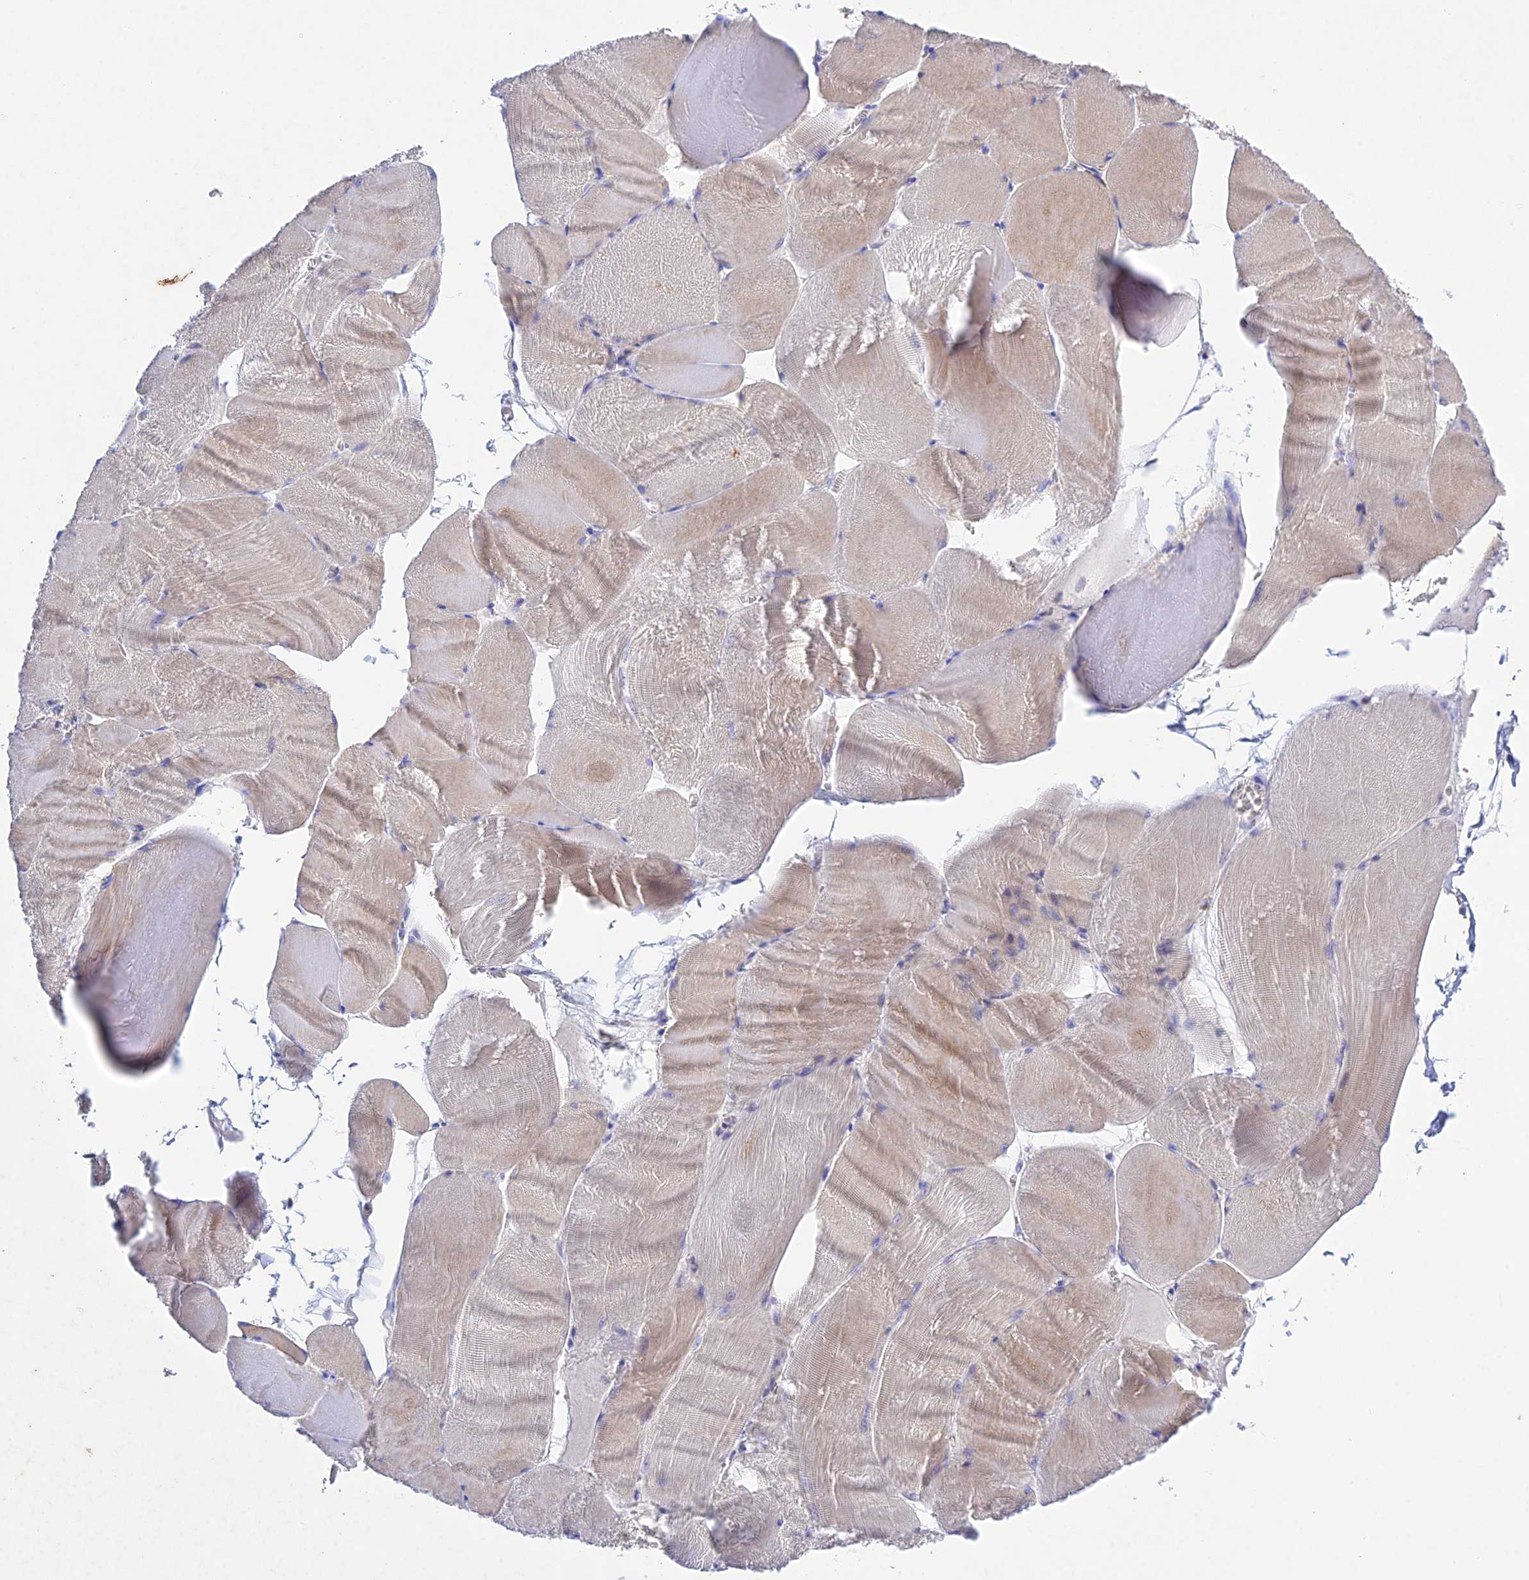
{"staining": {"intensity": "weak", "quantity": "<25%", "location": "cytoplasmic/membranous"}, "tissue": "skeletal muscle", "cell_type": "Myocytes", "image_type": "normal", "snomed": [{"axis": "morphology", "description": "Normal tissue, NOS"}, {"axis": "morphology", "description": "Basal cell carcinoma"}, {"axis": "topography", "description": "Skeletal muscle"}], "caption": "DAB (3,3'-diaminobenzidine) immunohistochemical staining of benign human skeletal muscle shows no significant staining in myocytes.", "gene": "CHSY3", "patient": {"sex": "female", "age": 64}}